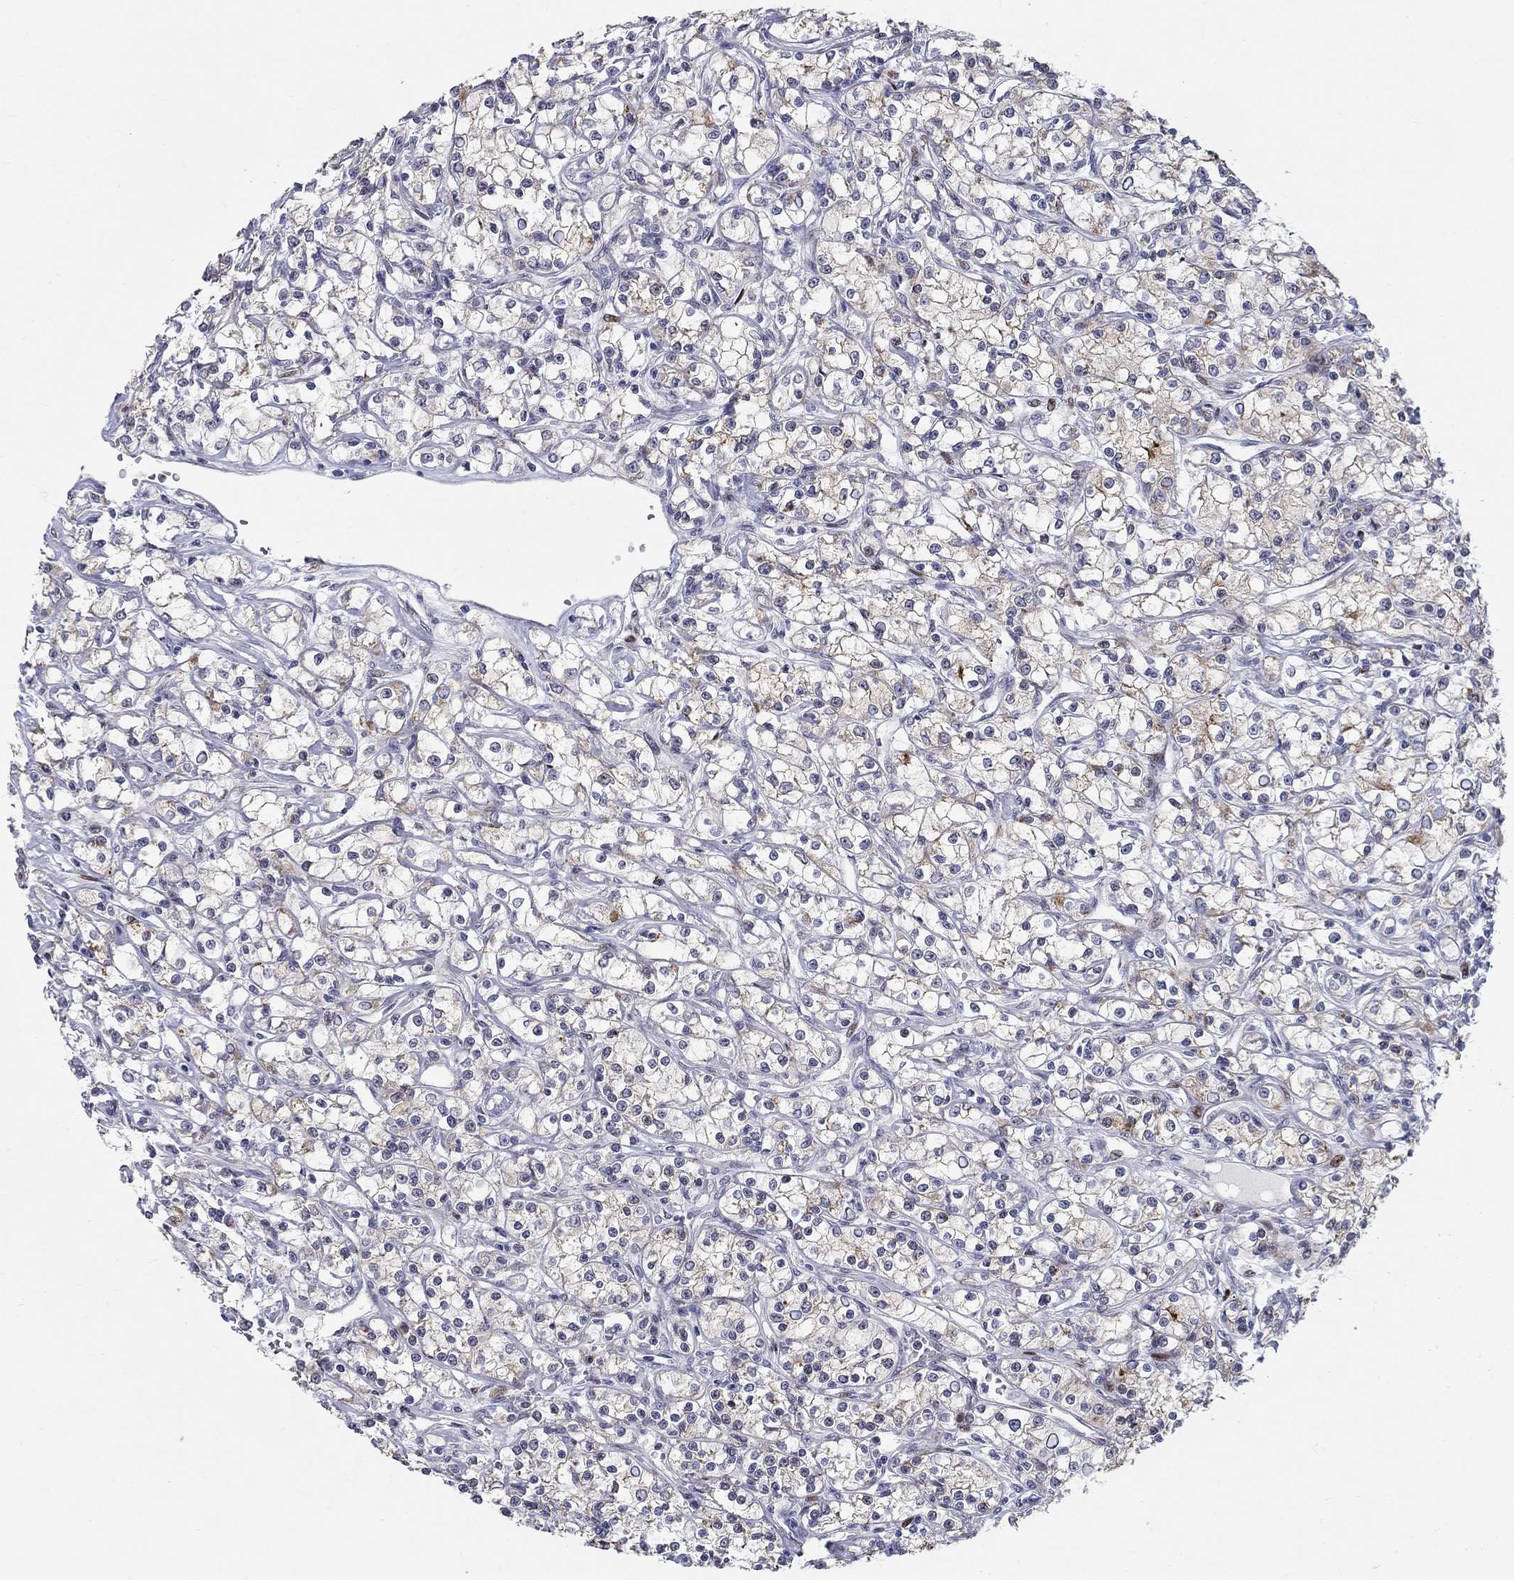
{"staining": {"intensity": "moderate", "quantity": "25%-75%", "location": "cytoplasmic/membranous"}, "tissue": "renal cancer", "cell_type": "Tumor cells", "image_type": "cancer", "snomed": [{"axis": "morphology", "description": "Adenocarcinoma, NOS"}, {"axis": "topography", "description": "Kidney"}], "caption": "A high-resolution photomicrograph shows immunohistochemistry staining of adenocarcinoma (renal), which exhibits moderate cytoplasmic/membranous positivity in about 25%-75% of tumor cells.", "gene": "RAPGEF5", "patient": {"sex": "female", "age": 59}}